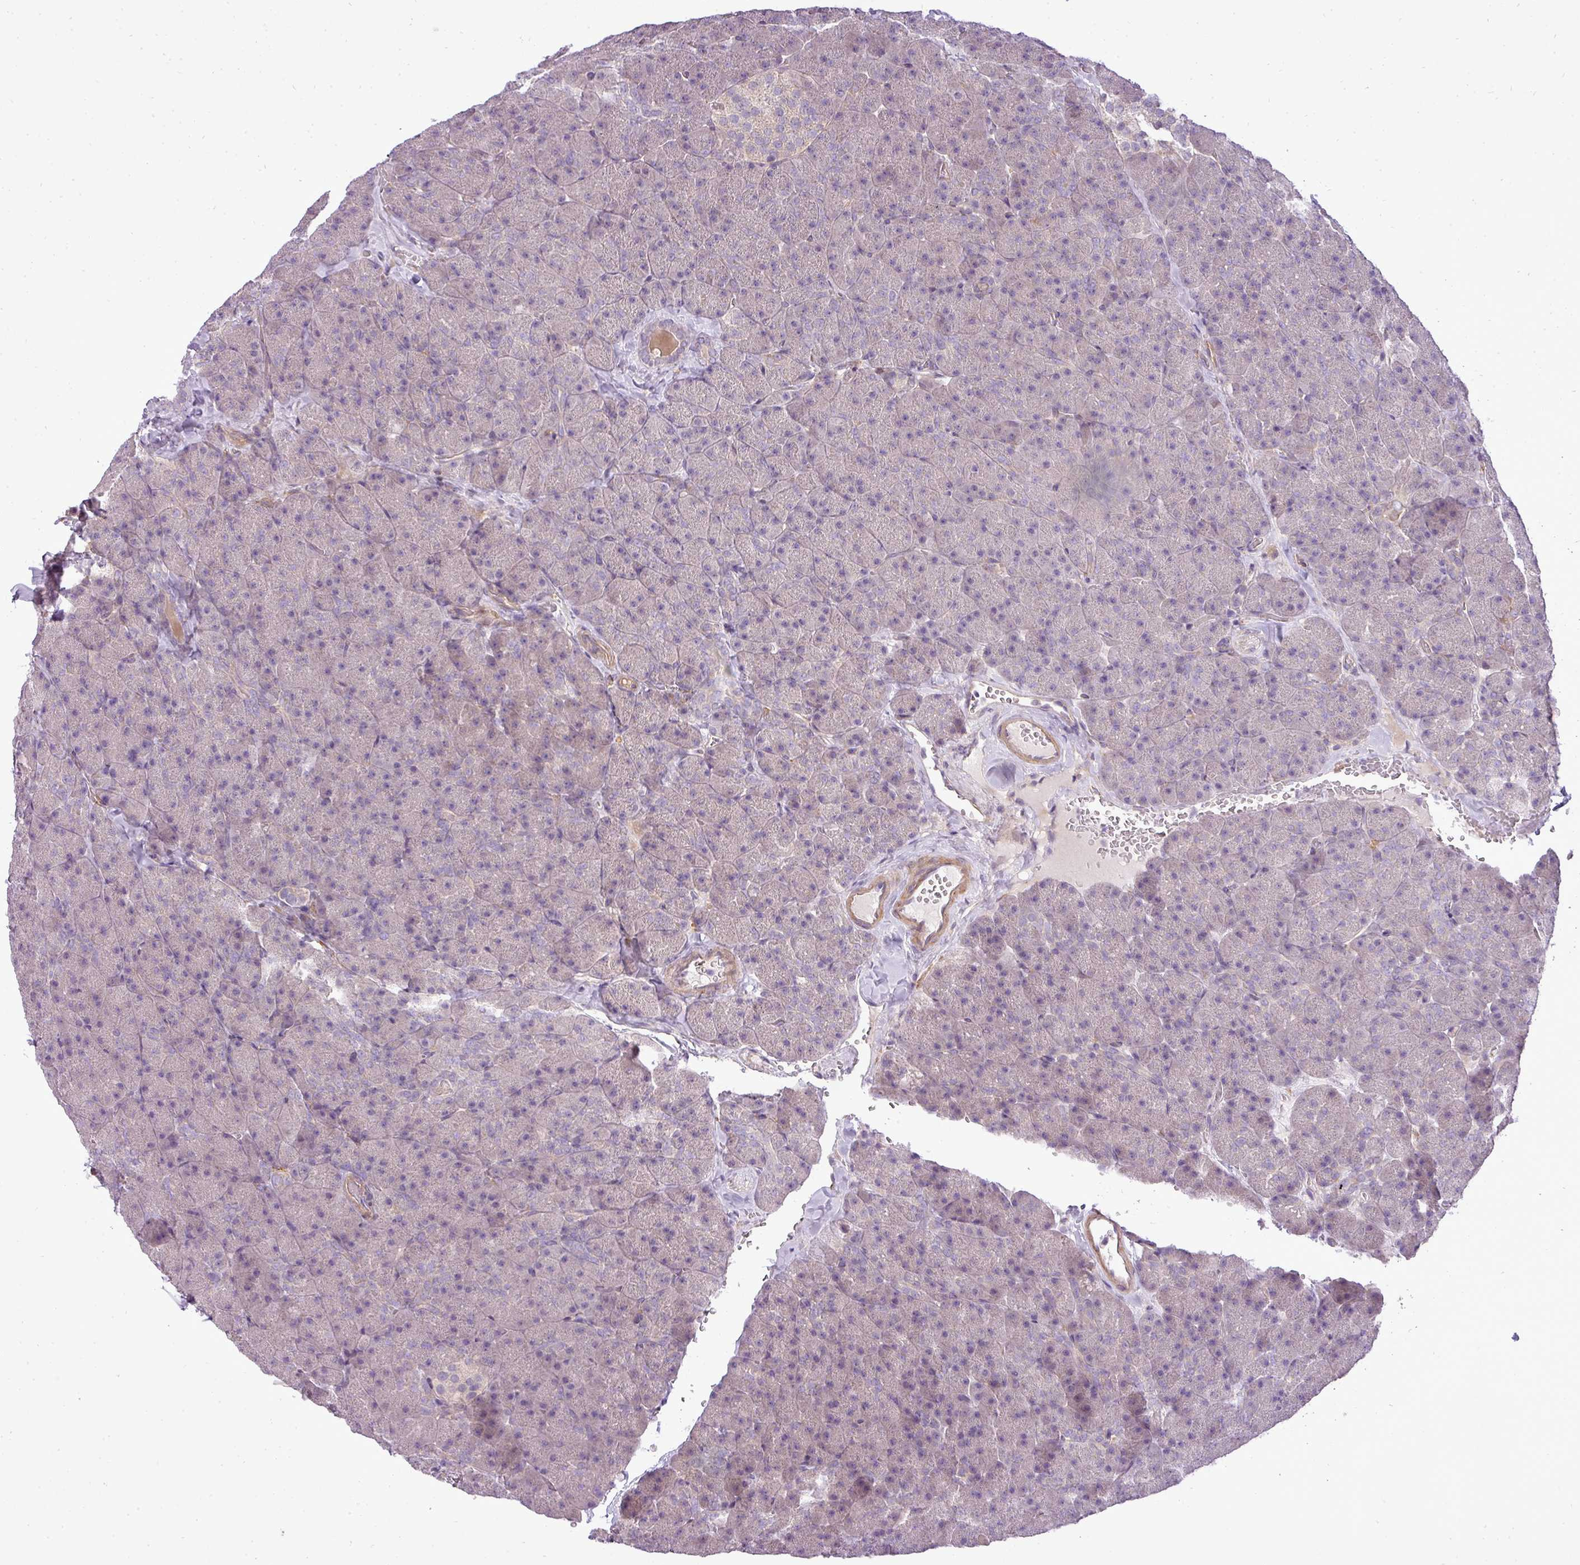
{"staining": {"intensity": "weak", "quantity": "<25%", "location": "cytoplasmic/membranous"}, "tissue": "pancreas", "cell_type": "Exocrine glandular cells", "image_type": "normal", "snomed": [{"axis": "morphology", "description": "Normal tissue, NOS"}, {"axis": "topography", "description": "Pancreas"}], "caption": "Exocrine glandular cells show no significant protein staining in normal pancreas.", "gene": "PDRG1", "patient": {"sex": "male", "age": 36}}